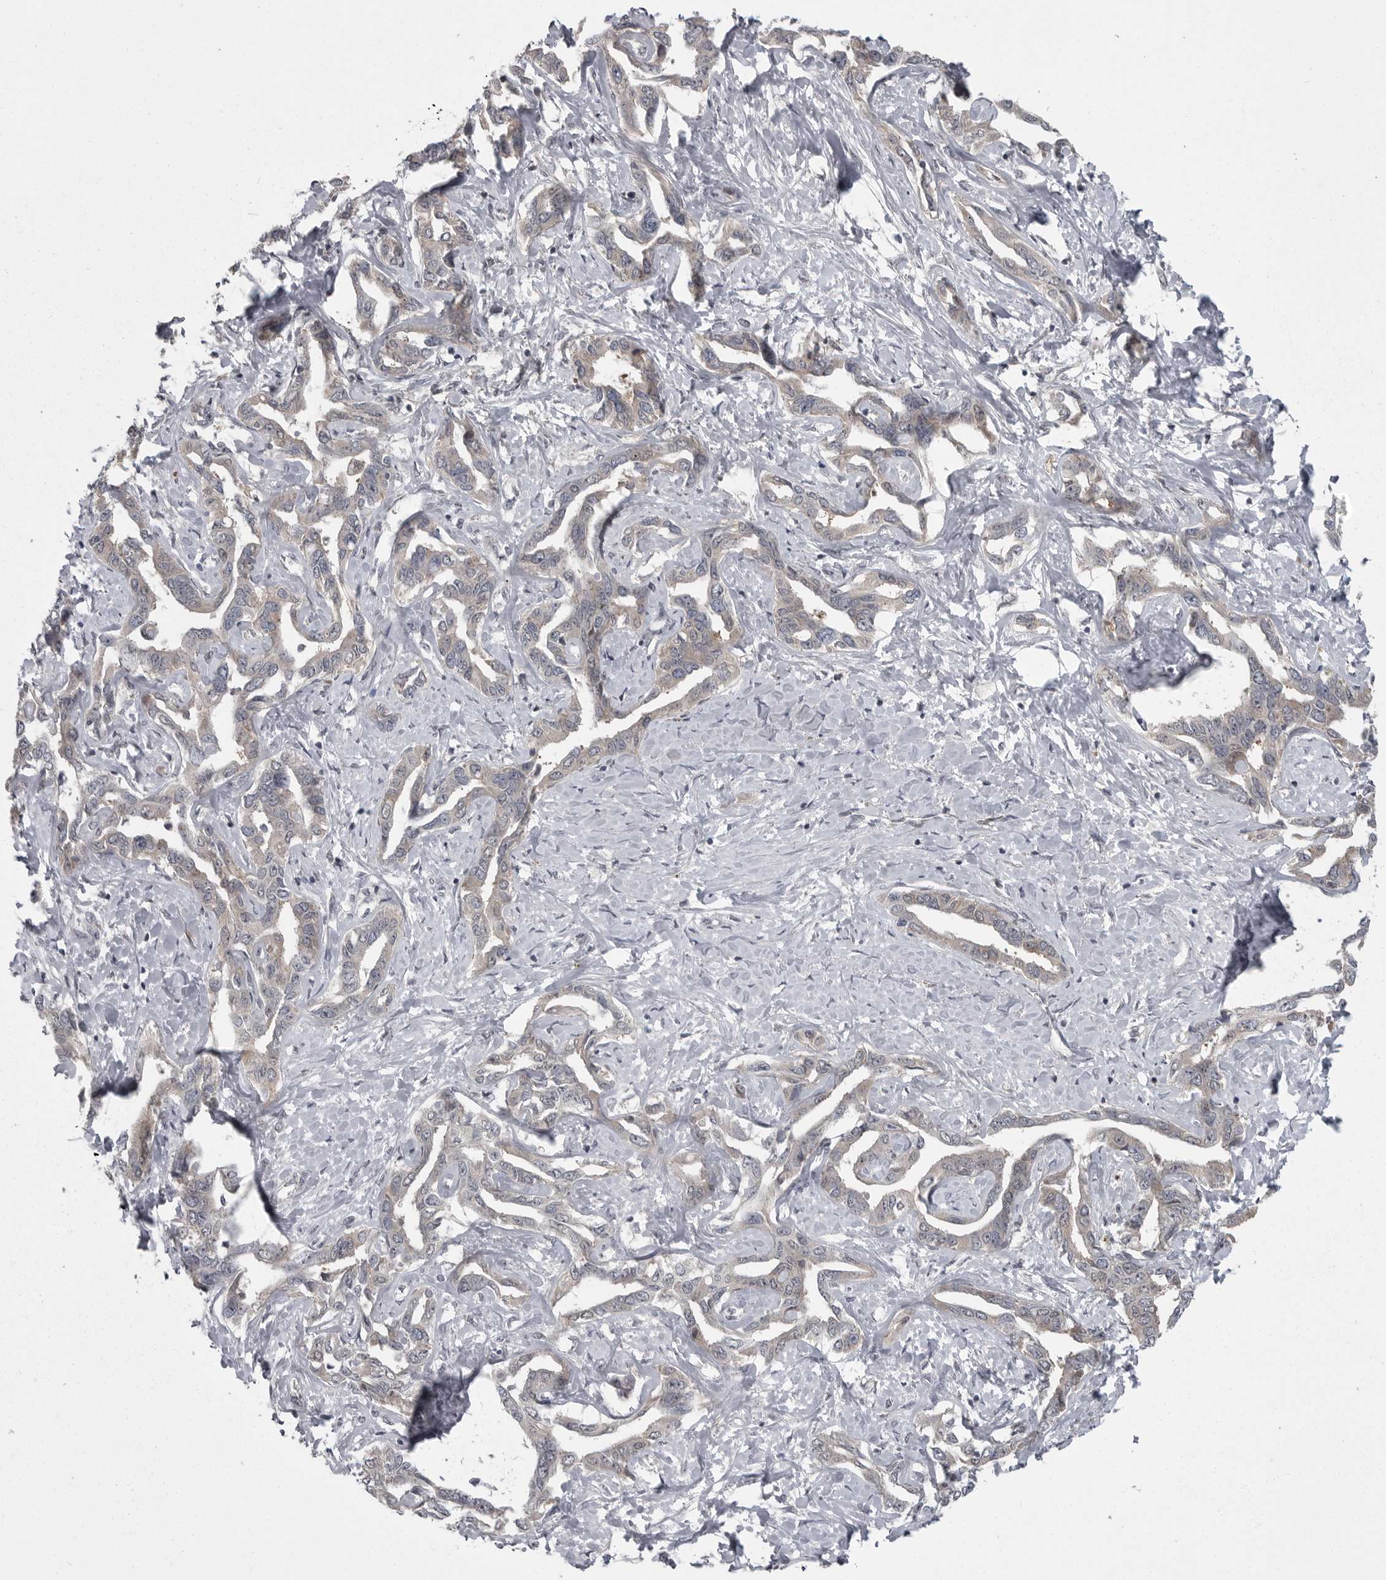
{"staining": {"intensity": "weak", "quantity": "<25%", "location": "cytoplasmic/membranous"}, "tissue": "liver cancer", "cell_type": "Tumor cells", "image_type": "cancer", "snomed": [{"axis": "morphology", "description": "Cholangiocarcinoma"}, {"axis": "topography", "description": "Liver"}], "caption": "A histopathology image of liver cancer stained for a protein reveals no brown staining in tumor cells. (IHC, brightfield microscopy, high magnification).", "gene": "PPP1R9A", "patient": {"sex": "male", "age": 59}}